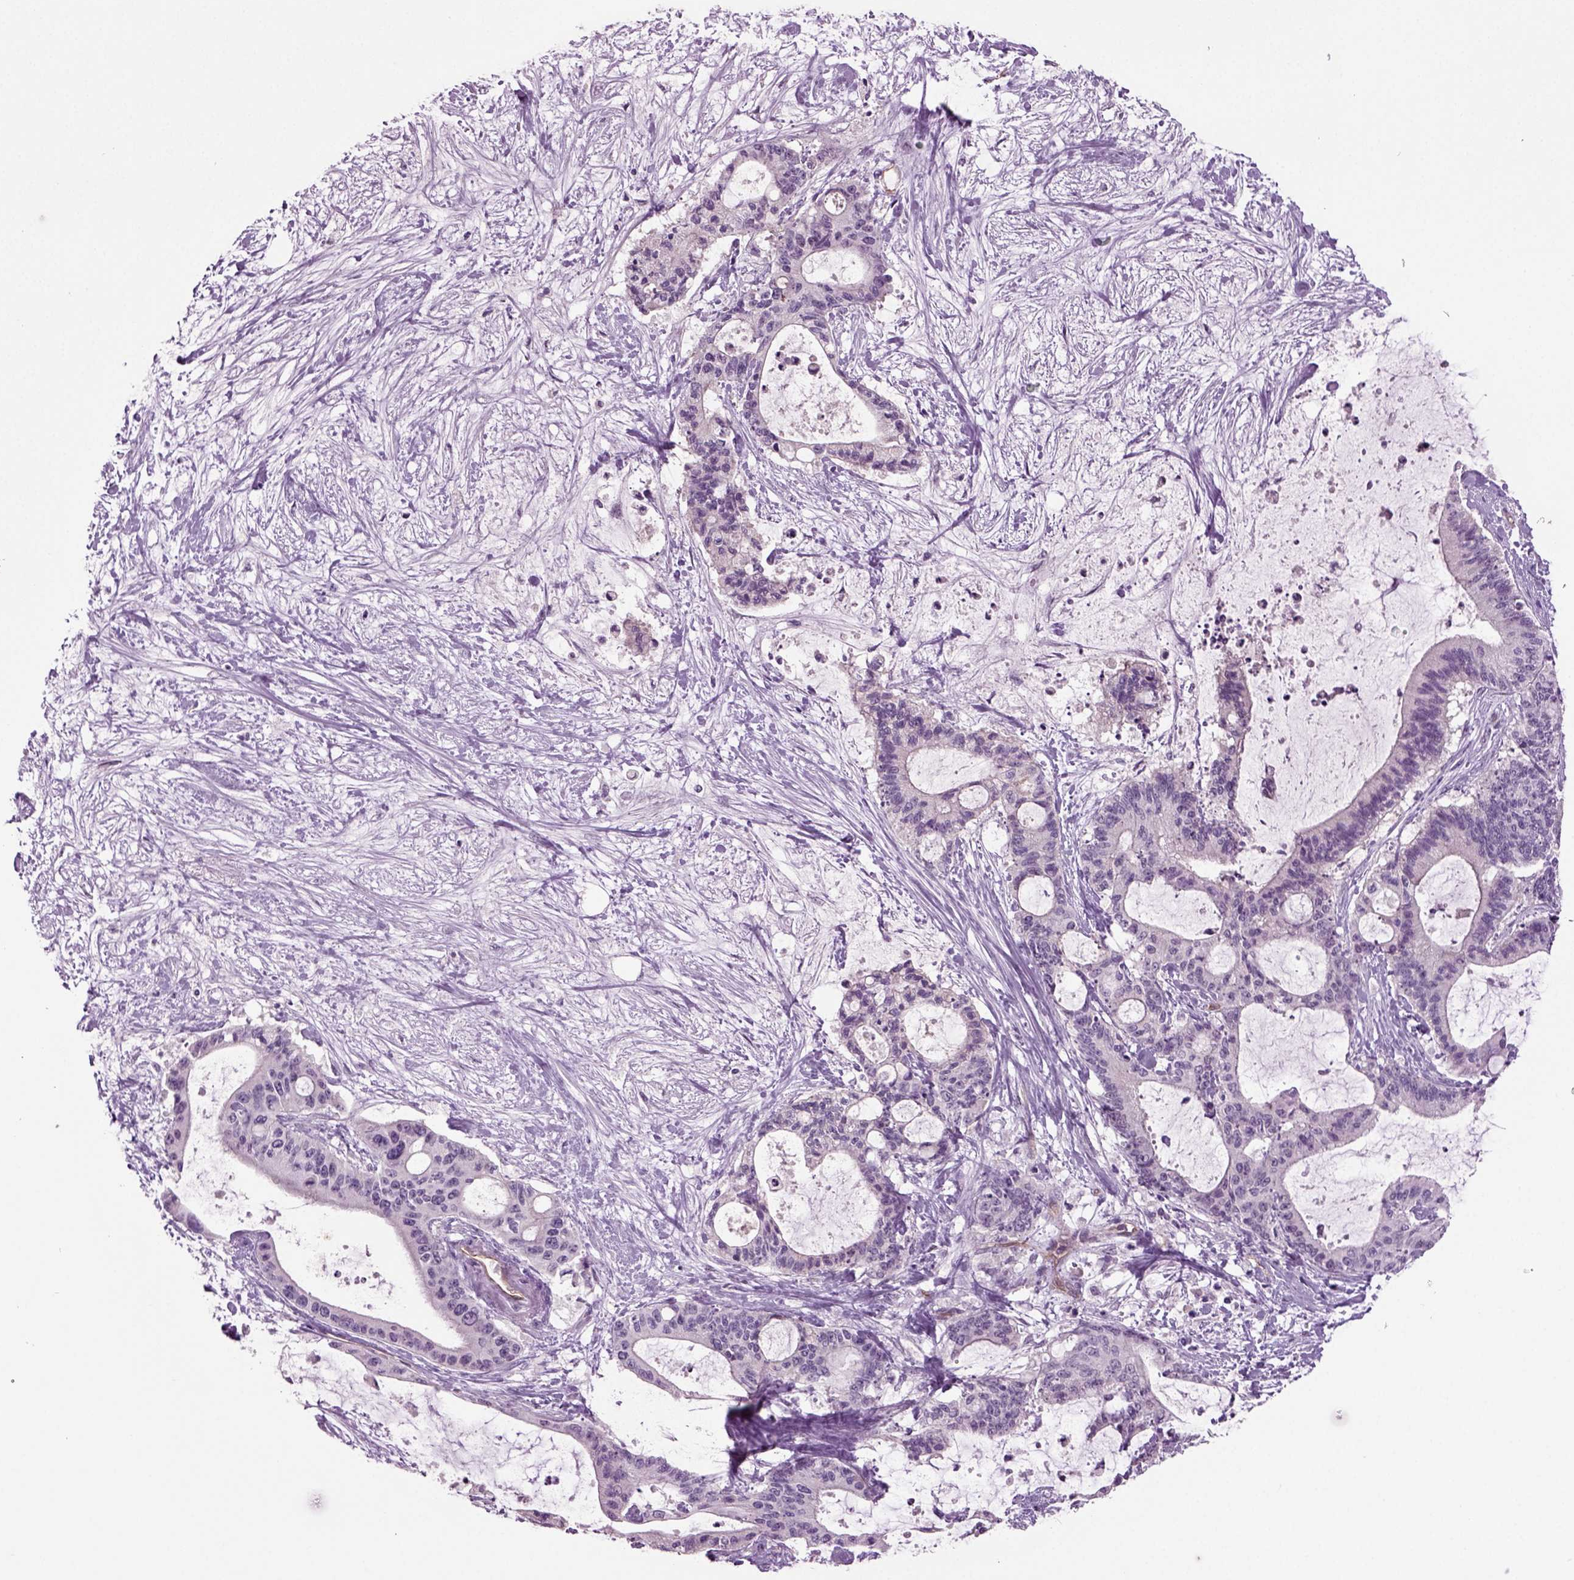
{"staining": {"intensity": "negative", "quantity": "none", "location": "none"}, "tissue": "liver cancer", "cell_type": "Tumor cells", "image_type": "cancer", "snomed": [{"axis": "morphology", "description": "Cholangiocarcinoma"}, {"axis": "topography", "description": "Liver"}], "caption": "Human liver cancer stained for a protein using immunohistochemistry (IHC) displays no staining in tumor cells.", "gene": "COL9A2", "patient": {"sex": "female", "age": 73}}